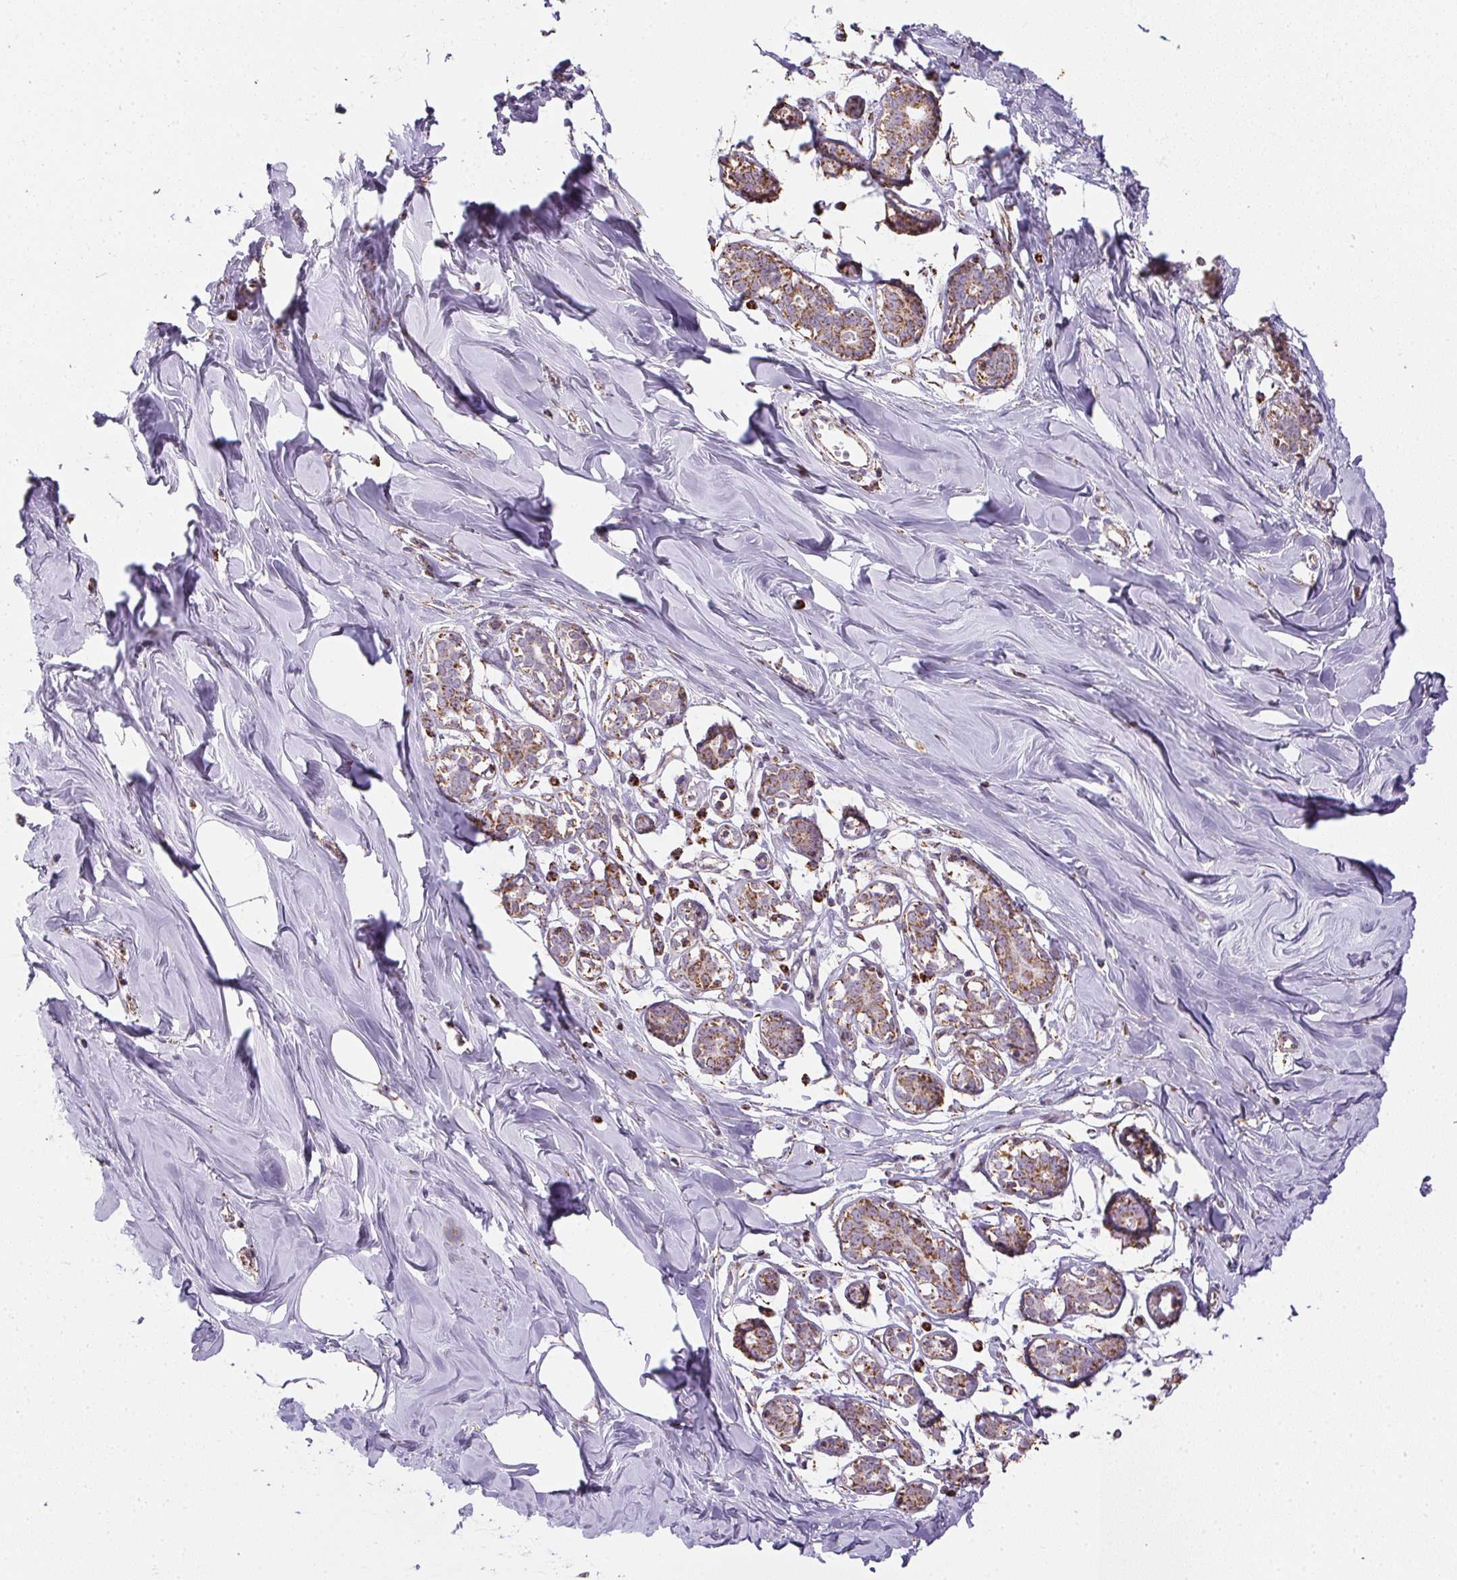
{"staining": {"intensity": "negative", "quantity": "none", "location": "none"}, "tissue": "breast", "cell_type": "Adipocytes", "image_type": "normal", "snomed": [{"axis": "morphology", "description": "Normal tissue, NOS"}, {"axis": "topography", "description": "Breast"}], "caption": "Image shows no significant protein staining in adipocytes of unremarkable breast.", "gene": "MAPK11", "patient": {"sex": "female", "age": 27}}